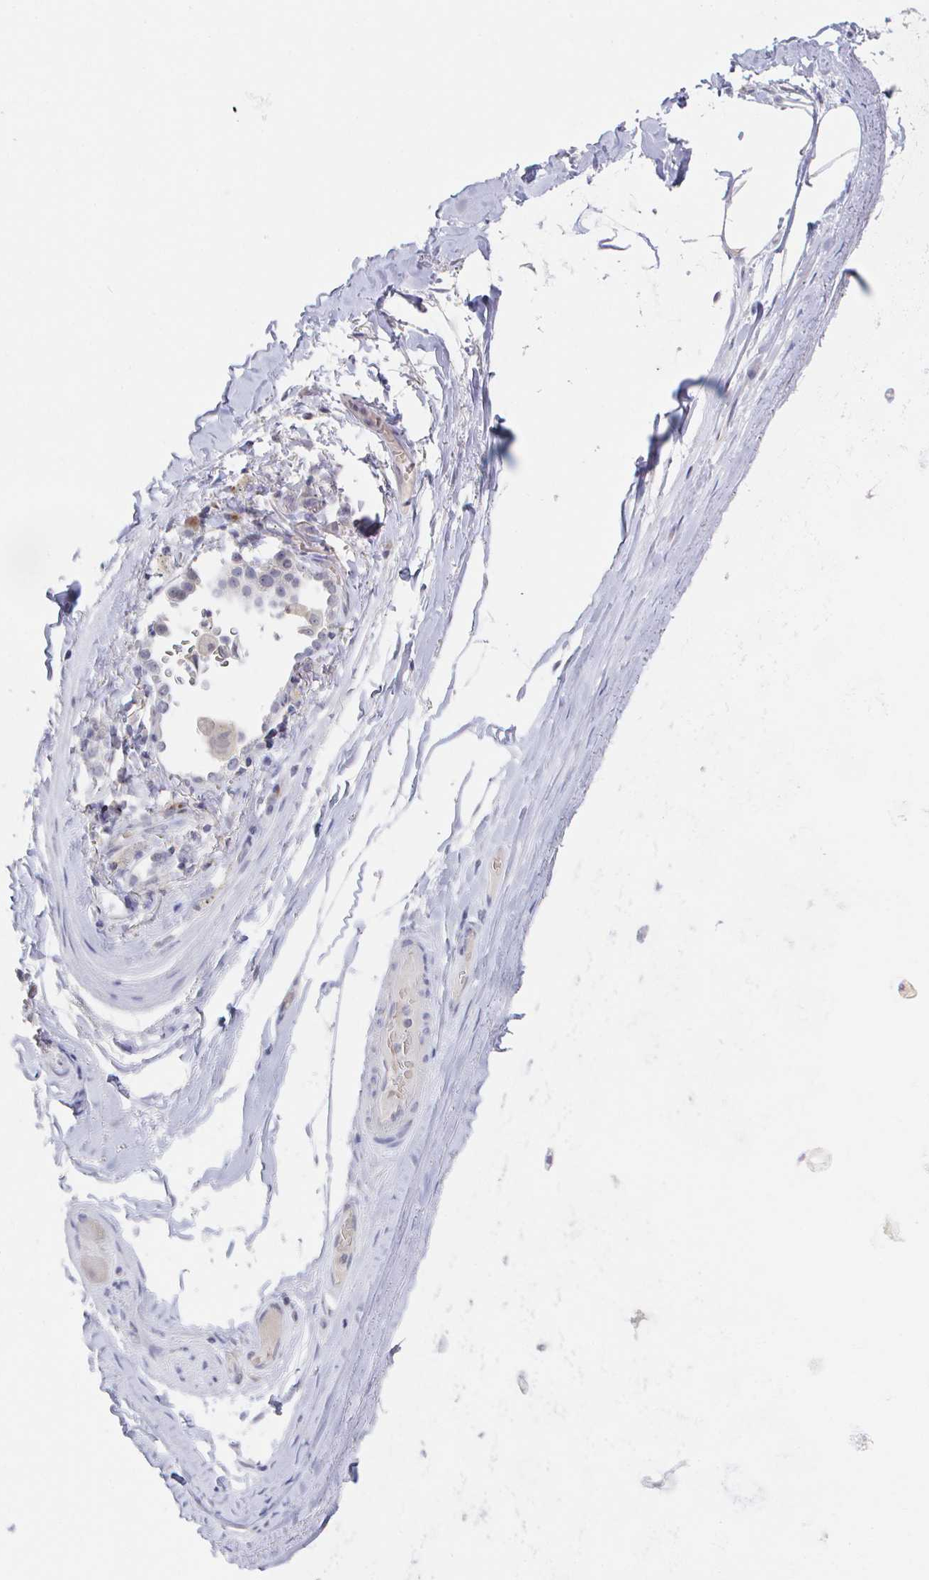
{"staining": {"intensity": "negative", "quantity": "none", "location": "none"}, "tissue": "soft tissue", "cell_type": "Chondrocytes", "image_type": "normal", "snomed": [{"axis": "morphology", "description": "Normal tissue, NOS"}, {"axis": "topography", "description": "Cartilage tissue"}, {"axis": "topography", "description": "Bronchus"}], "caption": "A micrograph of human soft tissue is negative for staining in chondrocytes. The staining is performed using DAB brown chromogen with nuclei counter-stained in using hematoxylin.", "gene": "LRRC23", "patient": {"sex": "male", "age": 64}}